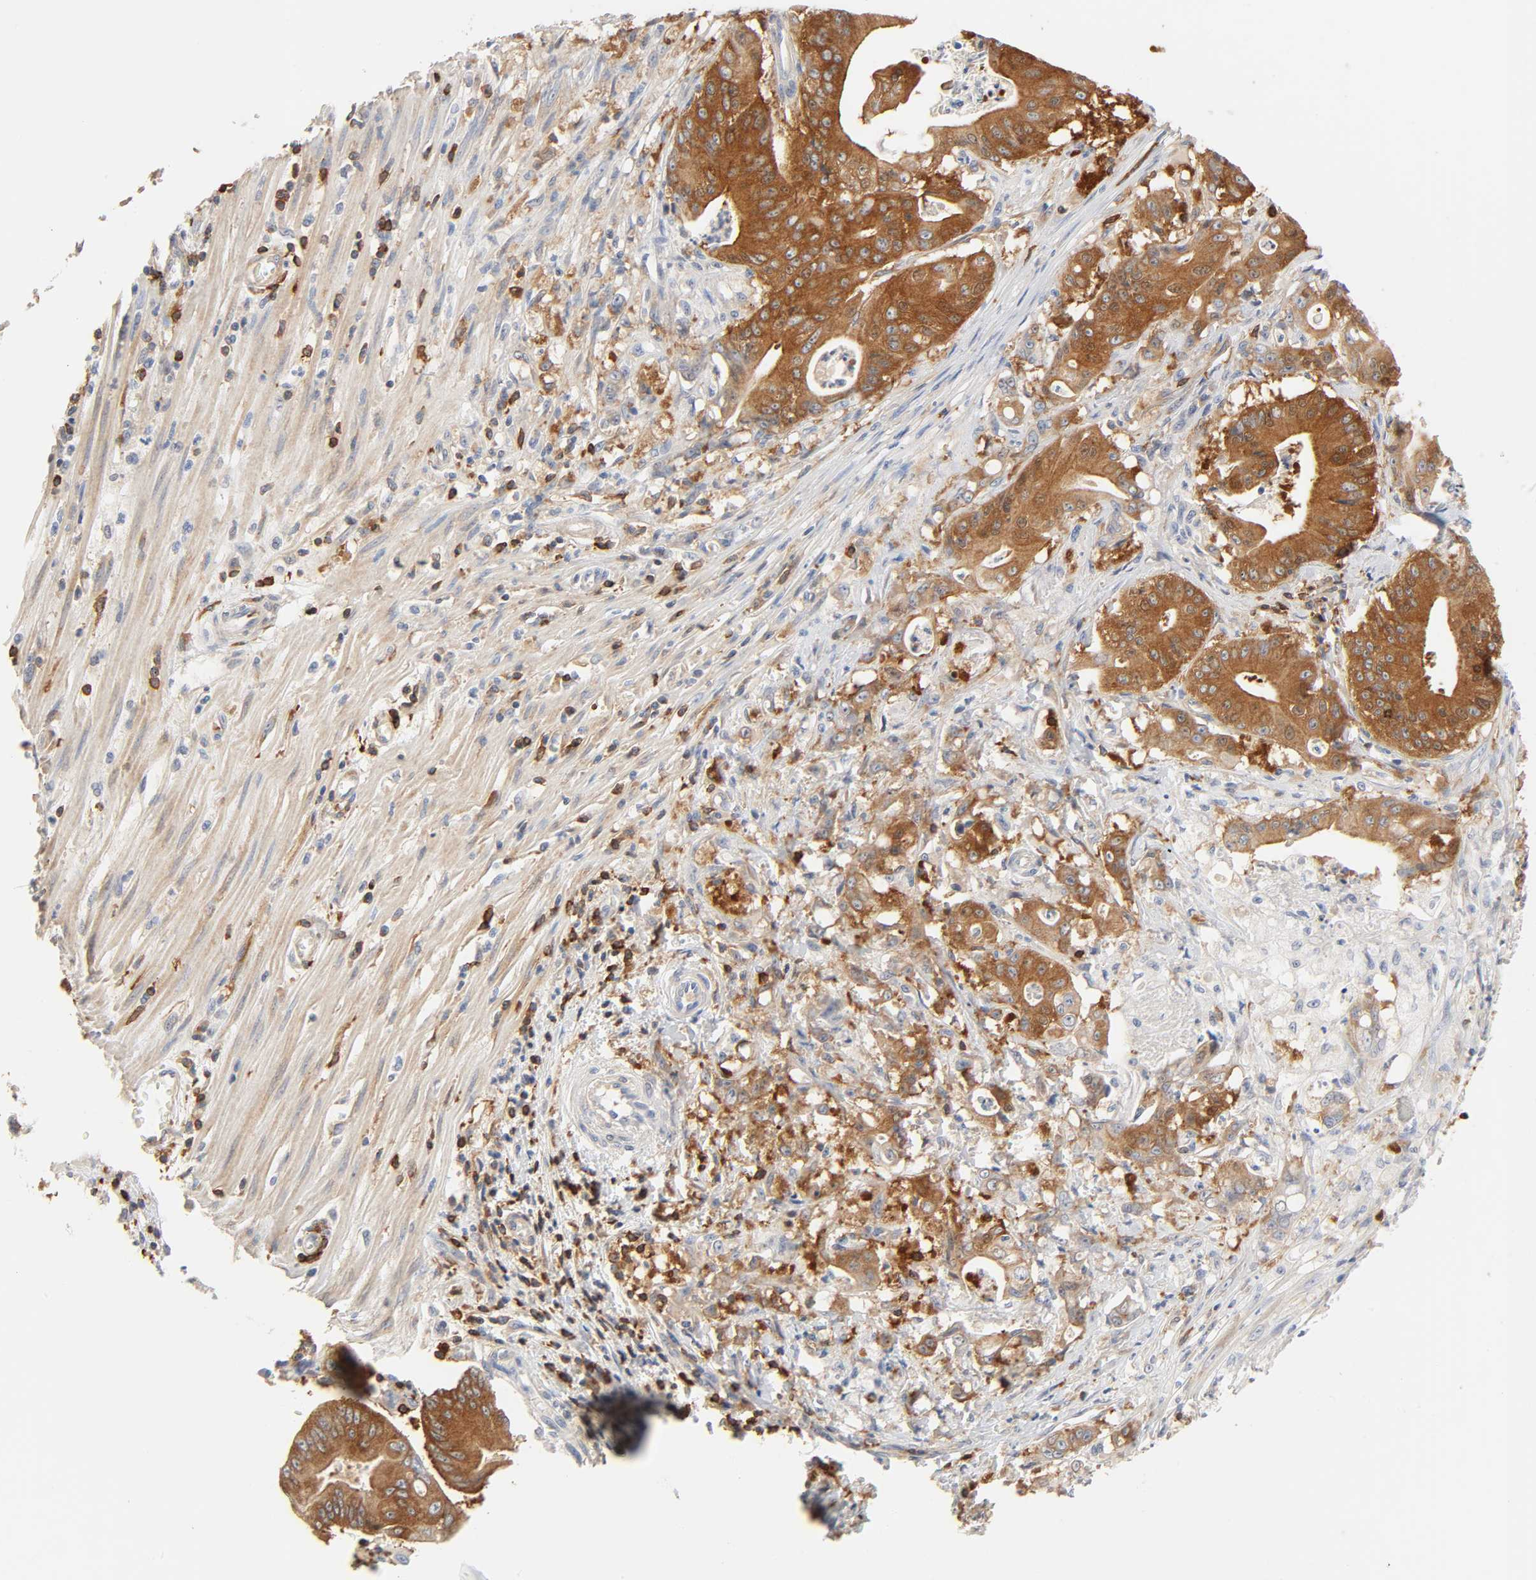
{"staining": {"intensity": "strong", "quantity": ">75%", "location": "cytoplasmic/membranous"}, "tissue": "pancreatic cancer", "cell_type": "Tumor cells", "image_type": "cancer", "snomed": [{"axis": "morphology", "description": "Normal tissue, NOS"}, {"axis": "topography", "description": "Lymph node"}], "caption": "Immunohistochemistry of human pancreatic cancer displays high levels of strong cytoplasmic/membranous staining in about >75% of tumor cells.", "gene": "BIN1", "patient": {"sex": "male", "age": 62}}